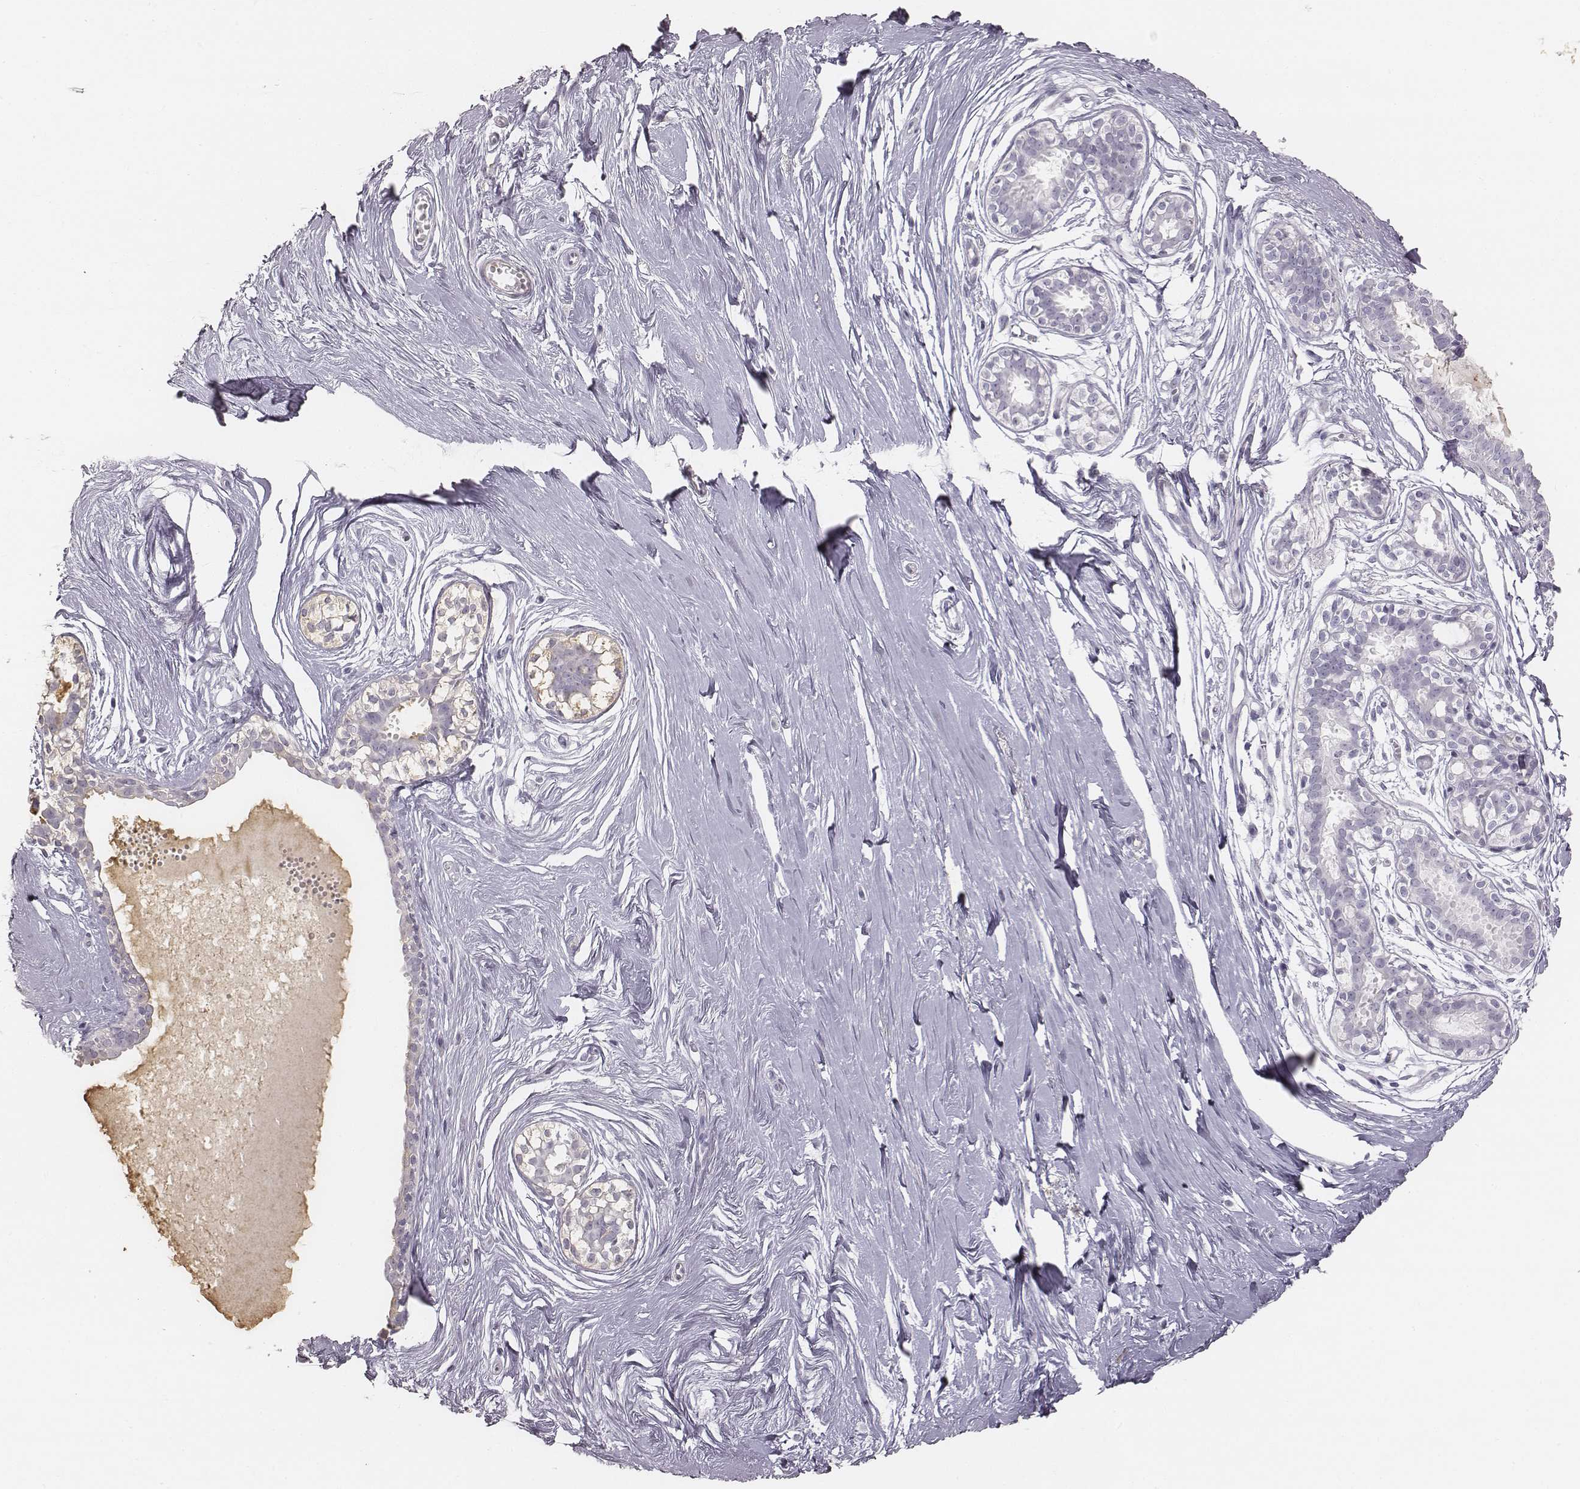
{"staining": {"intensity": "negative", "quantity": "none", "location": "none"}, "tissue": "breast", "cell_type": "Adipocytes", "image_type": "normal", "snomed": [{"axis": "morphology", "description": "Normal tissue, NOS"}, {"axis": "topography", "description": "Breast"}], "caption": "This is a photomicrograph of immunohistochemistry (IHC) staining of normal breast, which shows no staining in adipocytes.", "gene": "KCNJ12", "patient": {"sex": "female", "age": 49}}